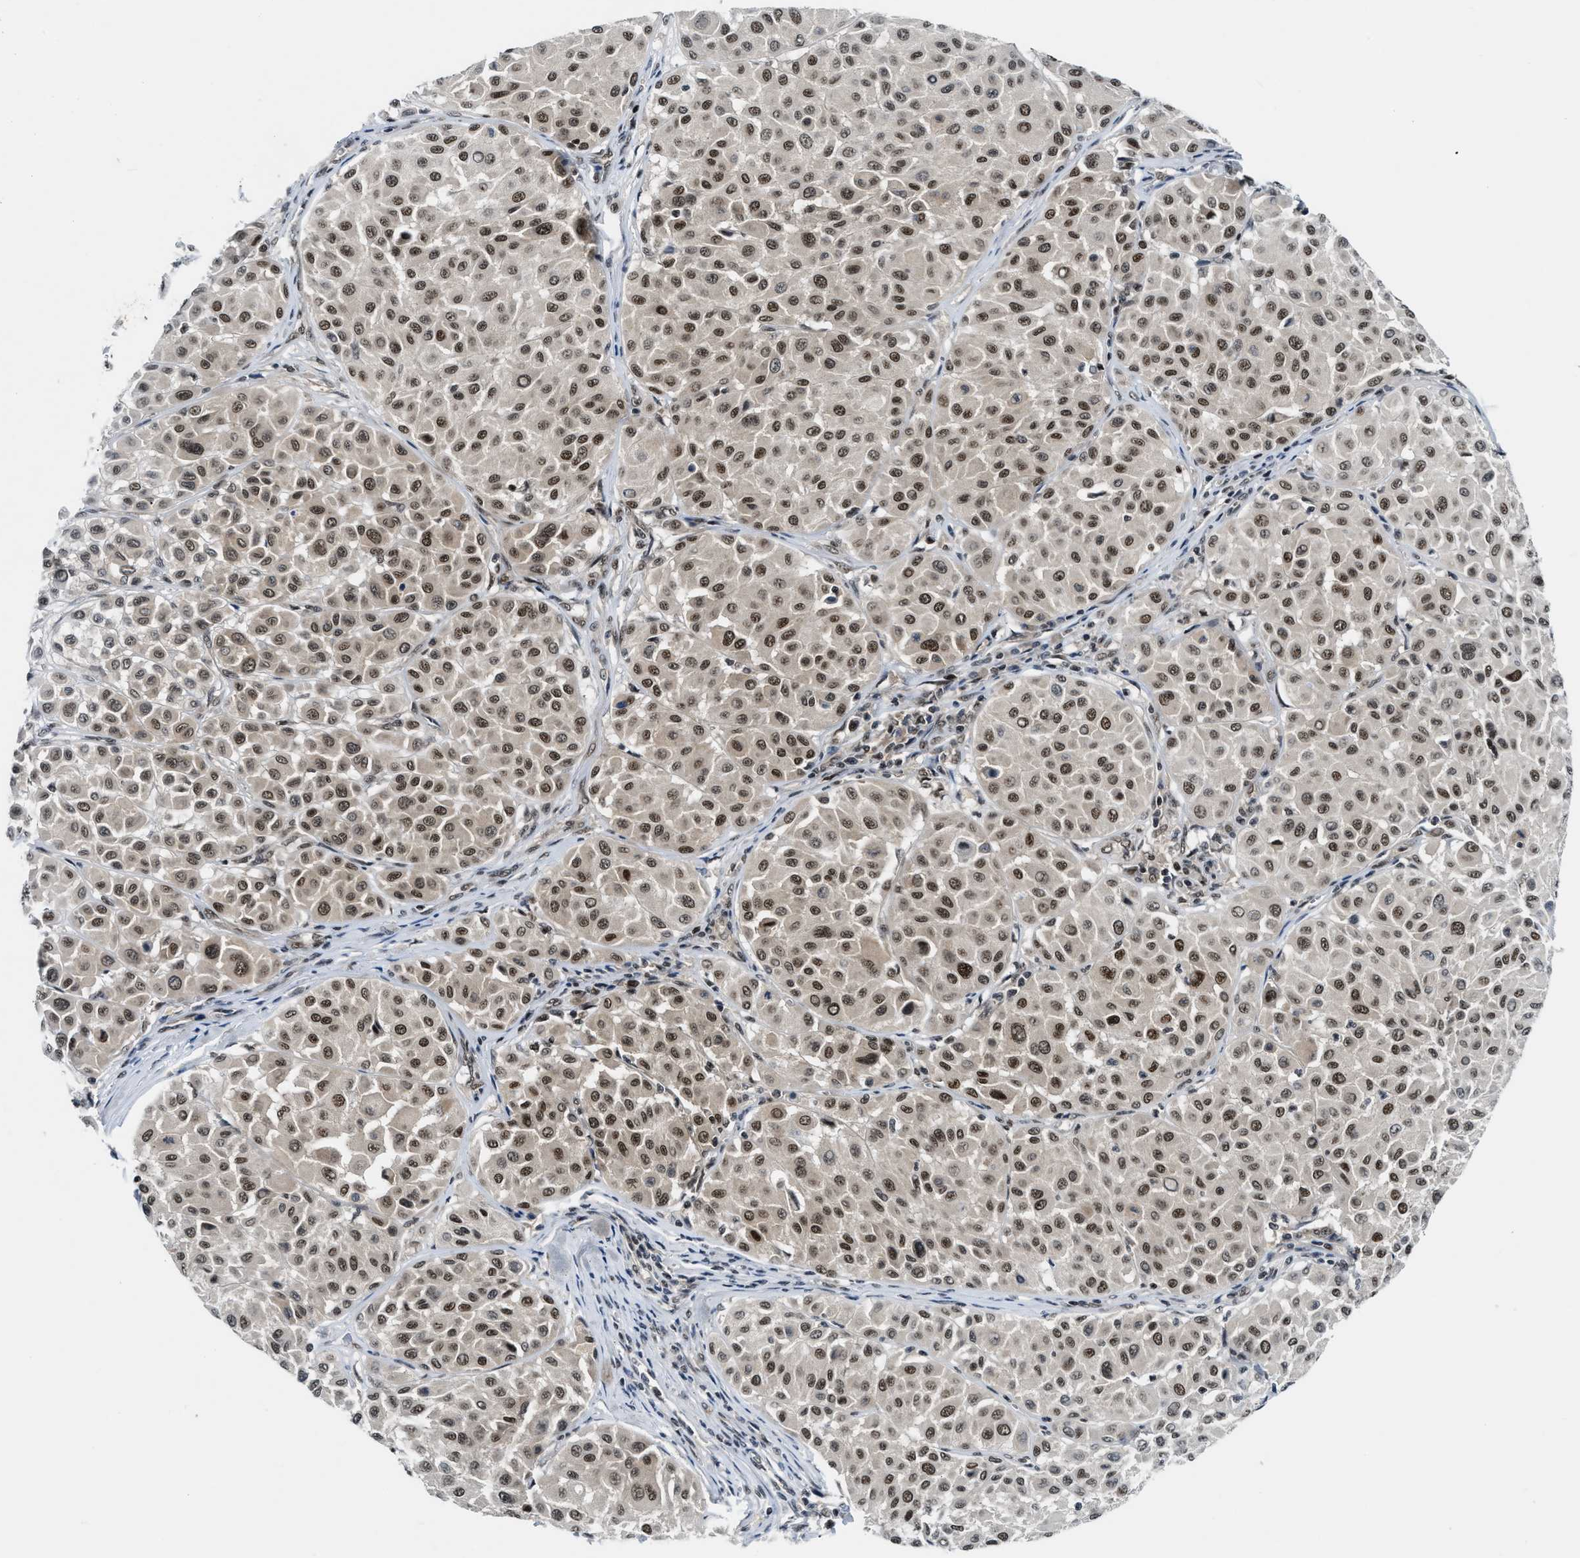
{"staining": {"intensity": "moderate", "quantity": ">75%", "location": "nuclear"}, "tissue": "melanoma", "cell_type": "Tumor cells", "image_type": "cancer", "snomed": [{"axis": "morphology", "description": "Malignant melanoma, Metastatic site"}, {"axis": "topography", "description": "Soft tissue"}], "caption": "Protein analysis of melanoma tissue shows moderate nuclear expression in about >75% of tumor cells. Nuclei are stained in blue.", "gene": "NCOA1", "patient": {"sex": "male", "age": 41}}